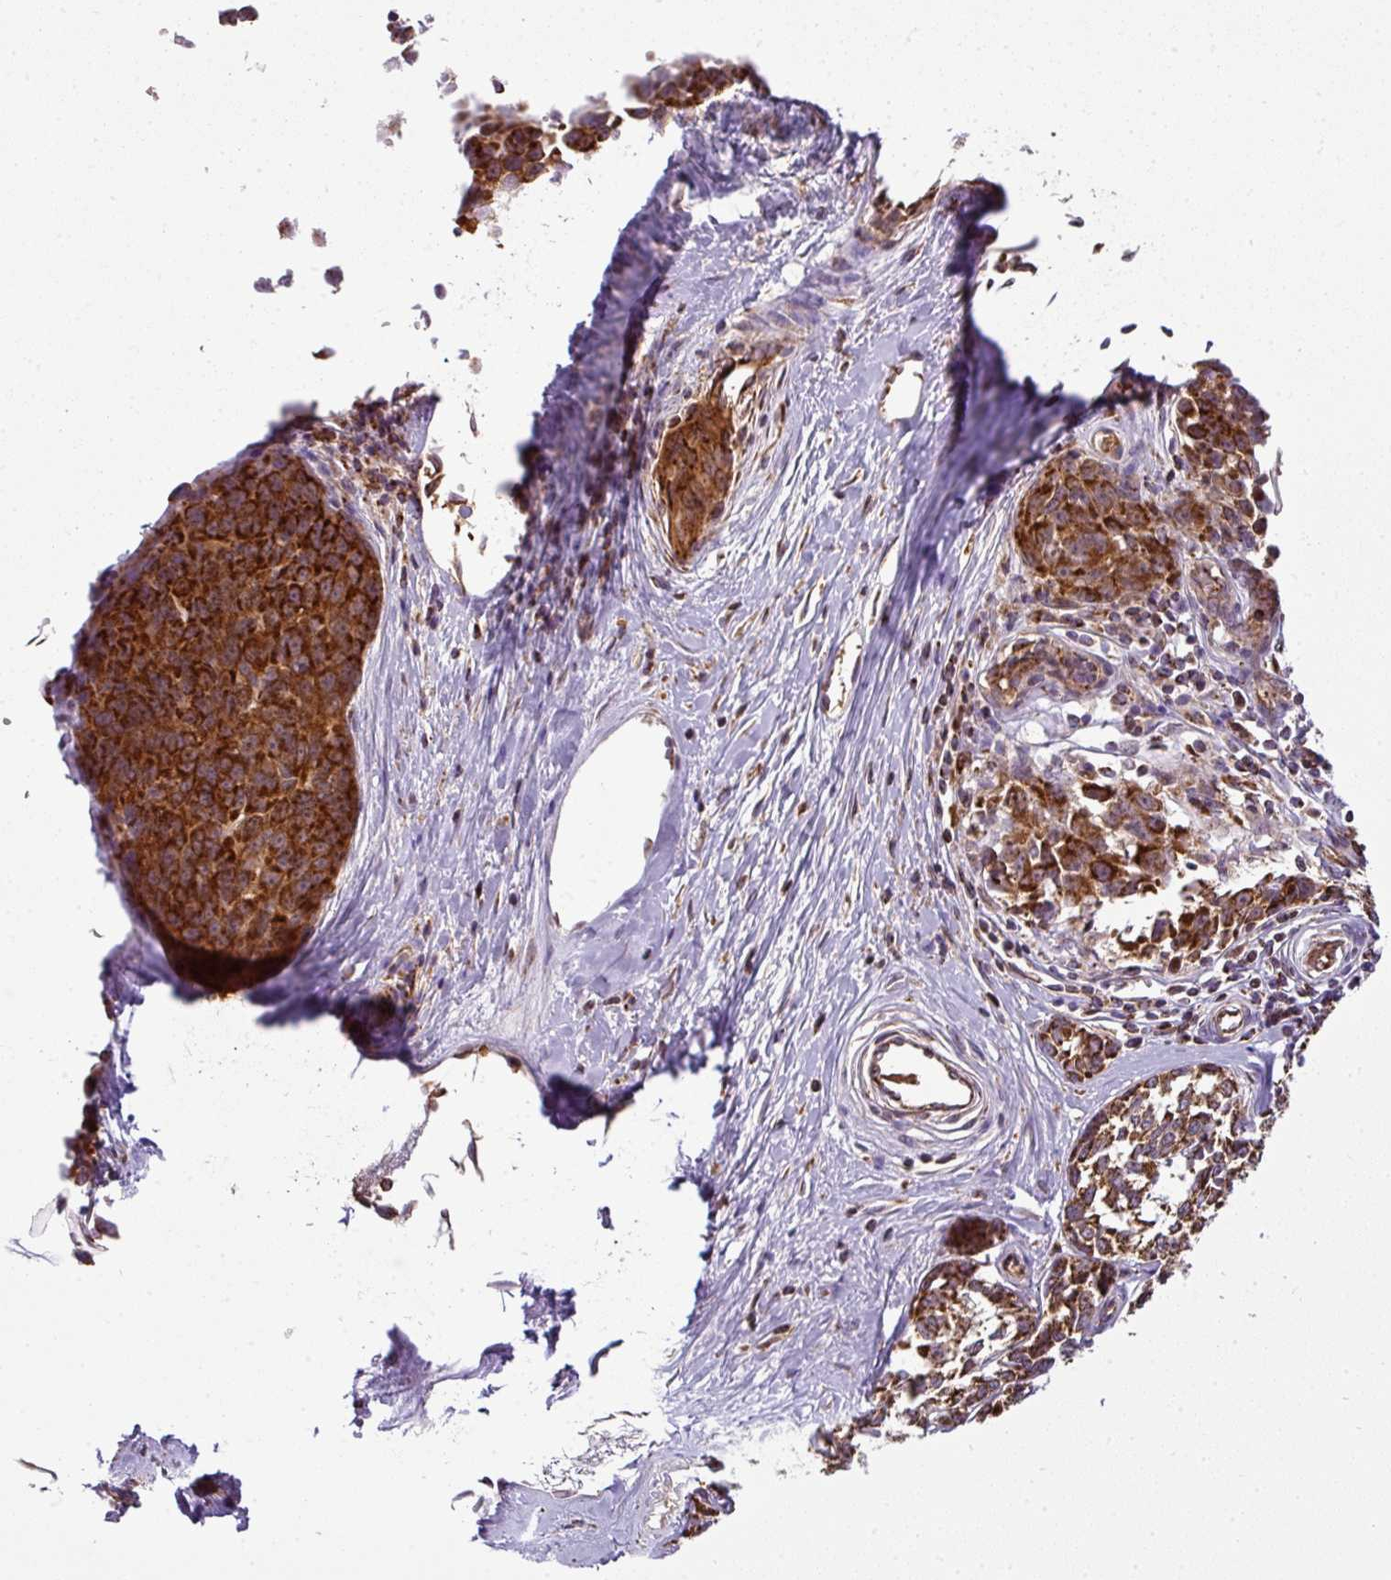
{"staining": {"intensity": "strong", "quantity": ">75%", "location": "cytoplasmic/membranous"}, "tissue": "melanoma", "cell_type": "Tumor cells", "image_type": "cancer", "snomed": [{"axis": "morphology", "description": "Normal tissue, NOS"}, {"axis": "morphology", "description": "Malignant melanoma, NOS"}, {"axis": "topography", "description": "Skin"}], "caption": "Immunohistochemical staining of human melanoma displays high levels of strong cytoplasmic/membranous positivity in approximately >75% of tumor cells.", "gene": "PRELID3B", "patient": {"sex": "female", "age": 64}}